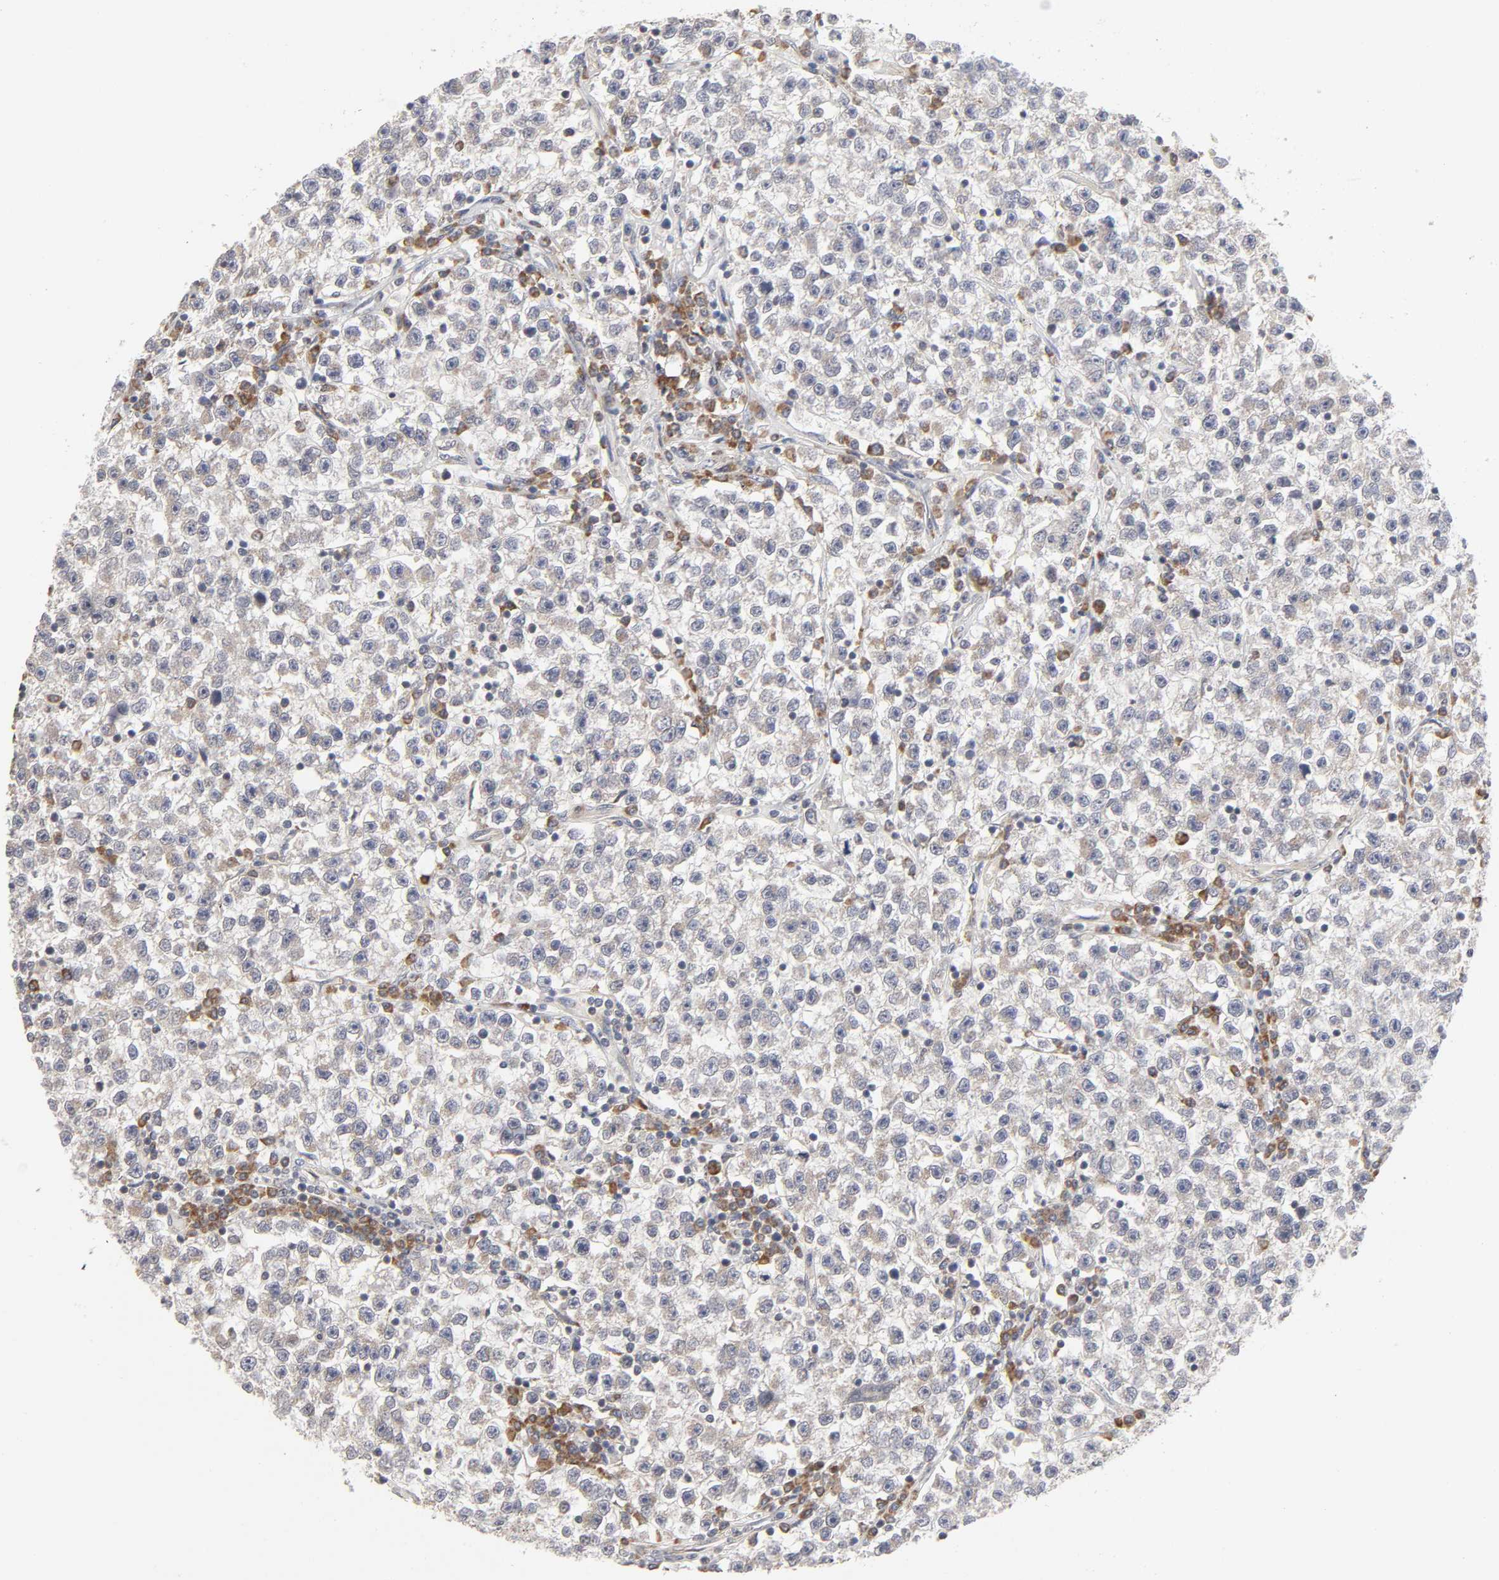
{"staining": {"intensity": "weak", "quantity": "25%-75%", "location": "cytoplasmic/membranous"}, "tissue": "testis cancer", "cell_type": "Tumor cells", "image_type": "cancer", "snomed": [{"axis": "morphology", "description": "Seminoma, NOS"}, {"axis": "topography", "description": "Testis"}], "caption": "Immunohistochemistry (IHC) of testis seminoma displays low levels of weak cytoplasmic/membranous expression in about 25%-75% of tumor cells.", "gene": "IL4R", "patient": {"sex": "male", "age": 22}}